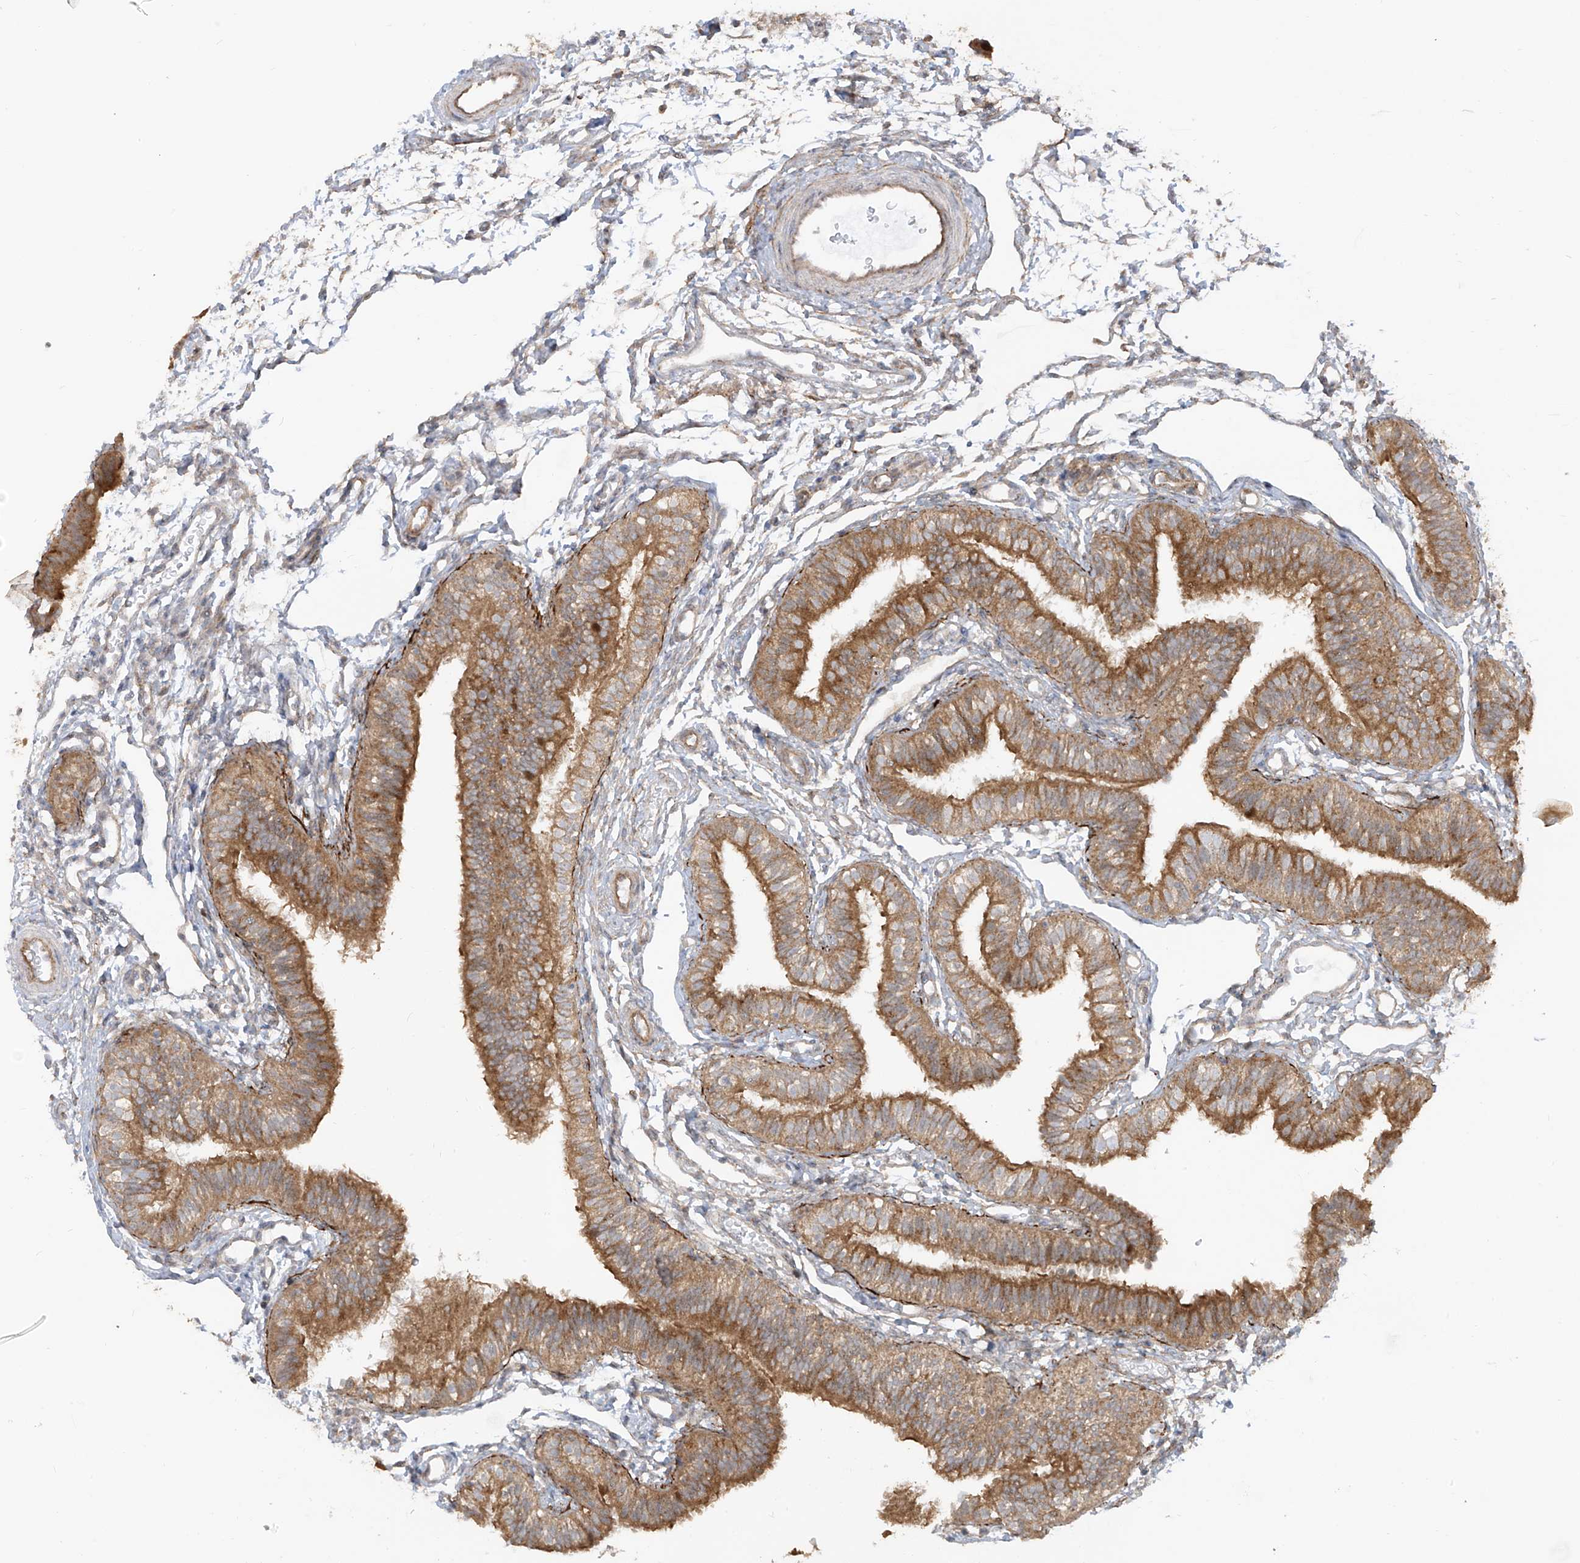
{"staining": {"intensity": "moderate", "quantity": "25%-75%", "location": "cytoplasmic/membranous"}, "tissue": "fallopian tube", "cell_type": "Glandular cells", "image_type": "normal", "snomed": [{"axis": "morphology", "description": "Normal tissue, NOS"}, {"axis": "topography", "description": "Fallopian tube"}], "caption": "IHC micrograph of unremarkable fallopian tube stained for a protein (brown), which reveals medium levels of moderate cytoplasmic/membranous staining in about 25%-75% of glandular cells.", "gene": "PDE11A", "patient": {"sex": "female", "age": 35}}